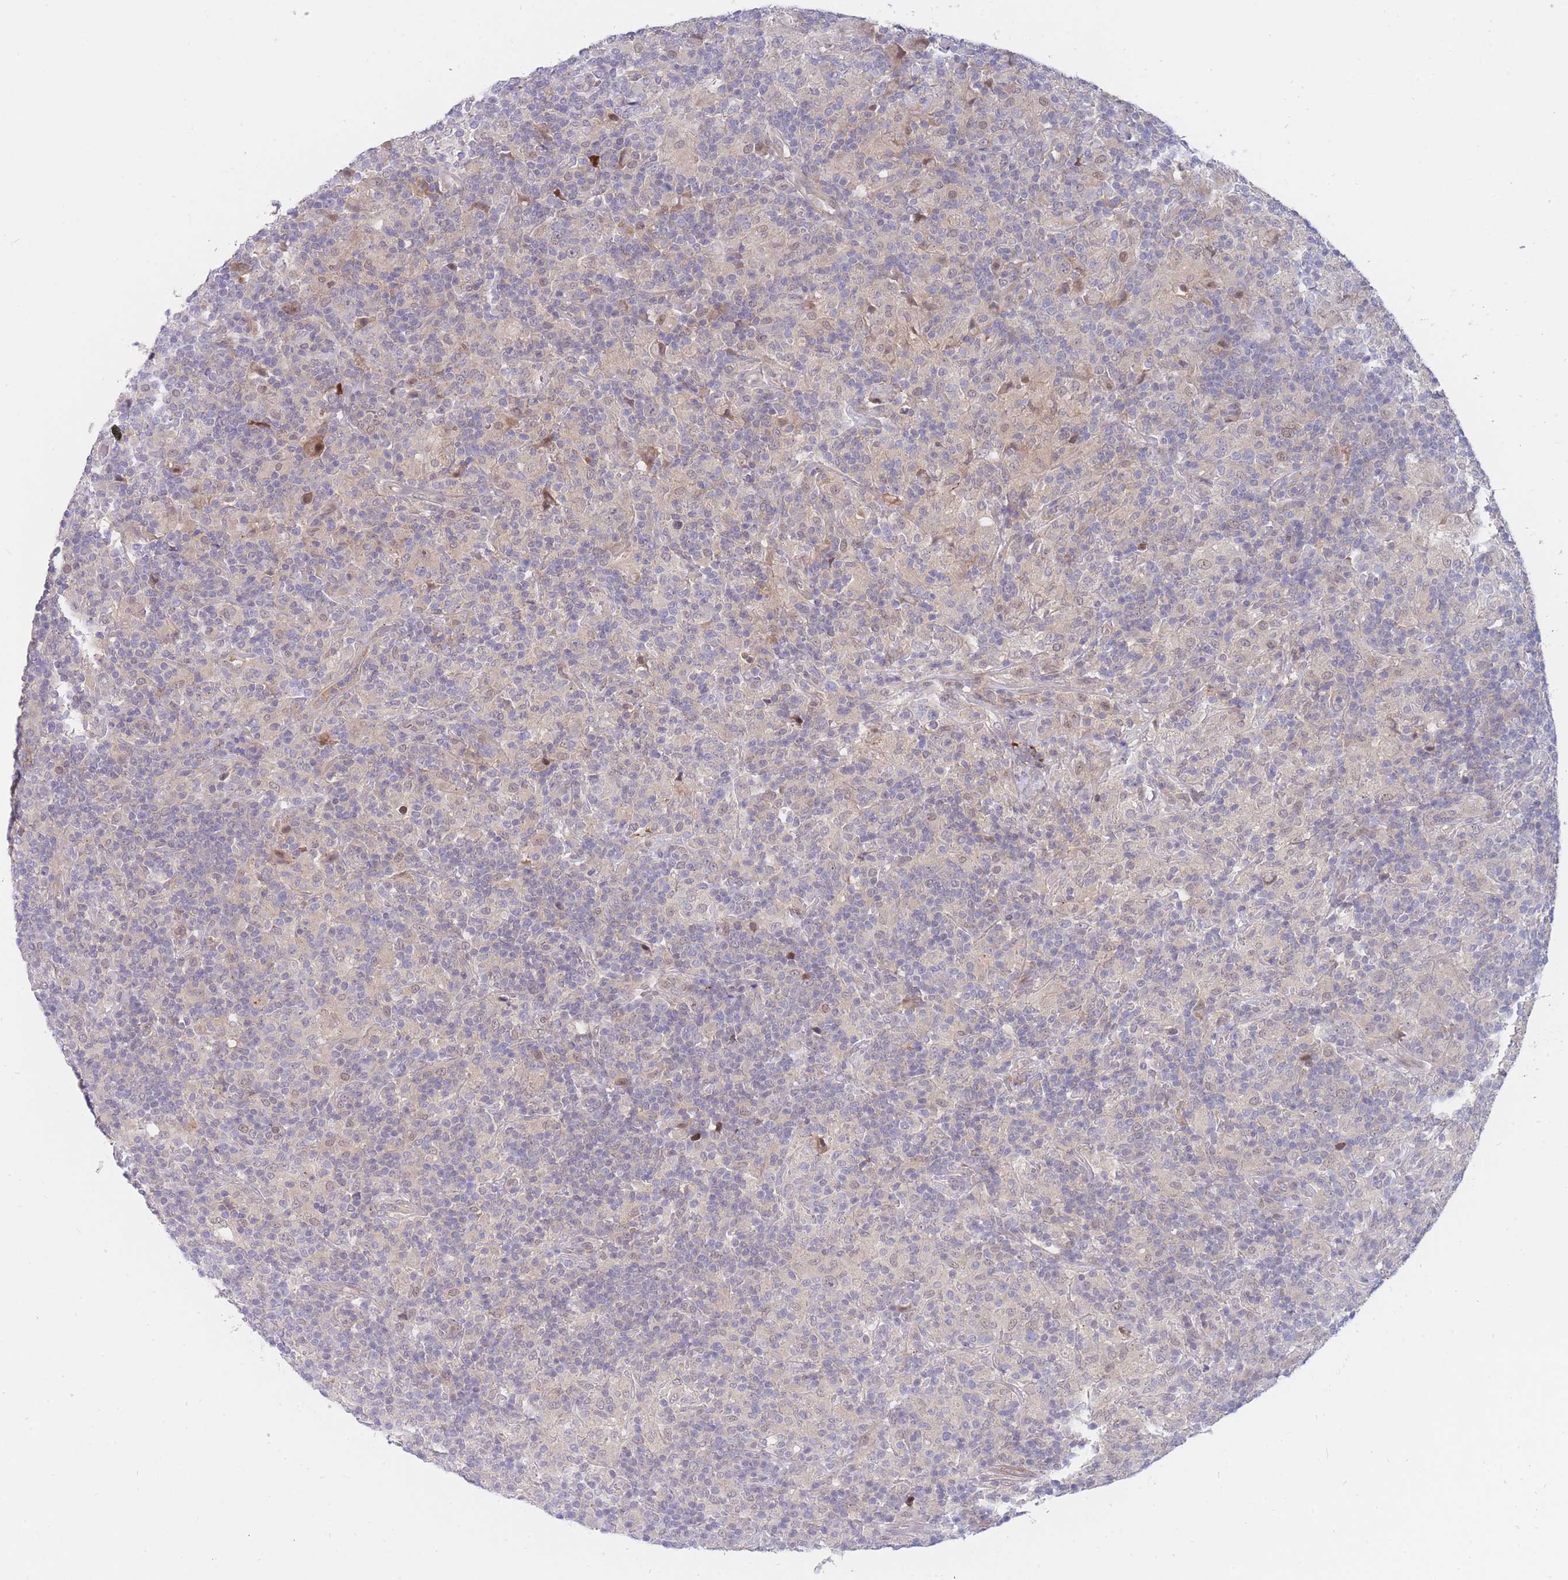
{"staining": {"intensity": "negative", "quantity": "none", "location": "none"}, "tissue": "lymphoma", "cell_type": "Tumor cells", "image_type": "cancer", "snomed": [{"axis": "morphology", "description": "Hodgkin's disease, NOS"}, {"axis": "topography", "description": "Lymph node"}], "caption": "DAB immunohistochemical staining of human Hodgkin's disease demonstrates no significant expression in tumor cells. (DAB (3,3'-diaminobenzidine) immunohistochemistry with hematoxylin counter stain).", "gene": "APOL4", "patient": {"sex": "male", "age": 70}}